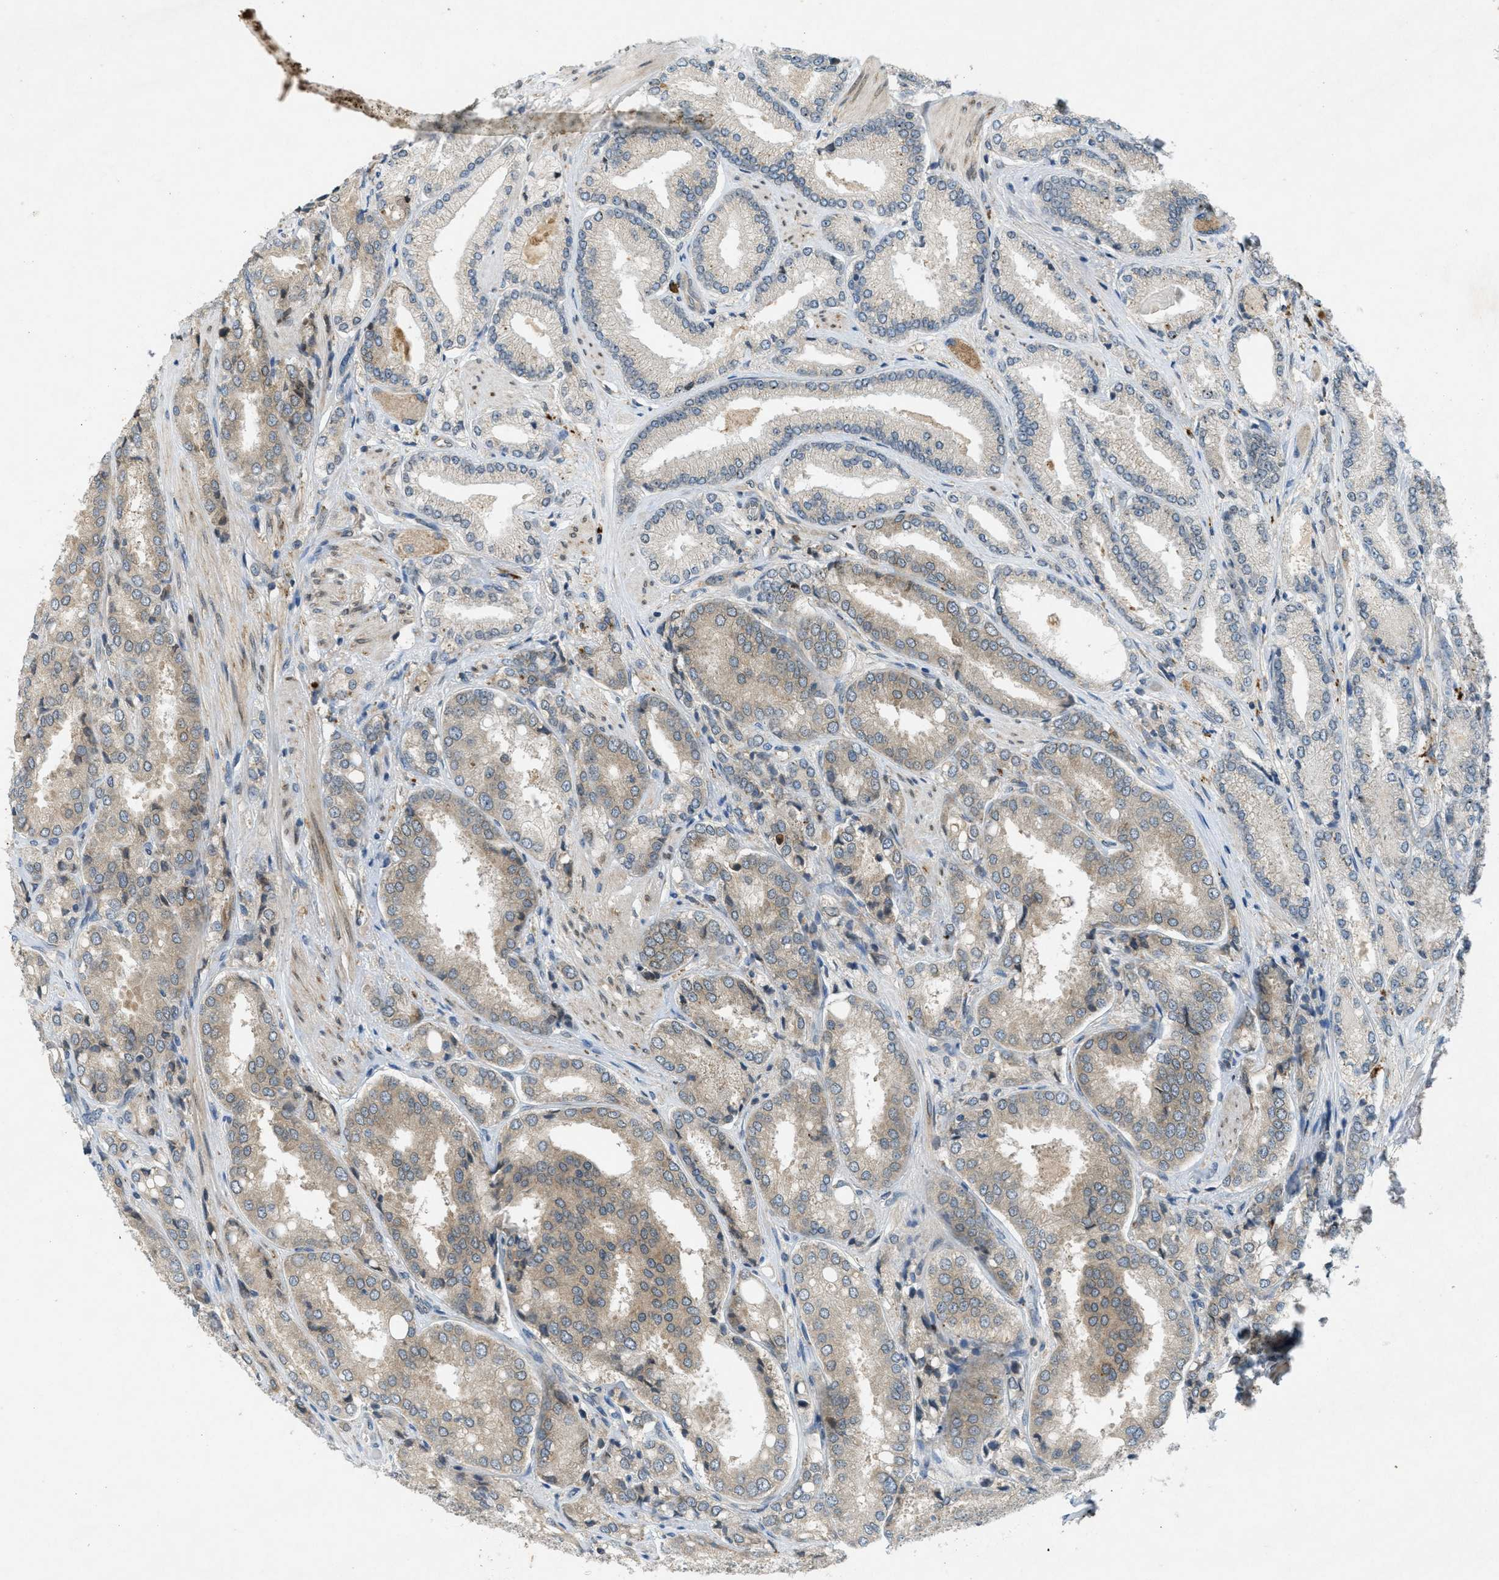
{"staining": {"intensity": "weak", "quantity": "25%-75%", "location": "cytoplasmic/membranous"}, "tissue": "prostate cancer", "cell_type": "Tumor cells", "image_type": "cancer", "snomed": [{"axis": "morphology", "description": "Adenocarcinoma, High grade"}, {"axis": "topography", "description": "Prostate"}], "caption": "About 25%-75% of tumor cells in prostate cancer (adenocarcinoma (high-grade)) demonstrate weak cytoplasmic/membranous protein expression as visualized by brown immunohistochemical staining.", "gene": "SIGMAR1", "patient": {"sex": "male", "age": 50}}